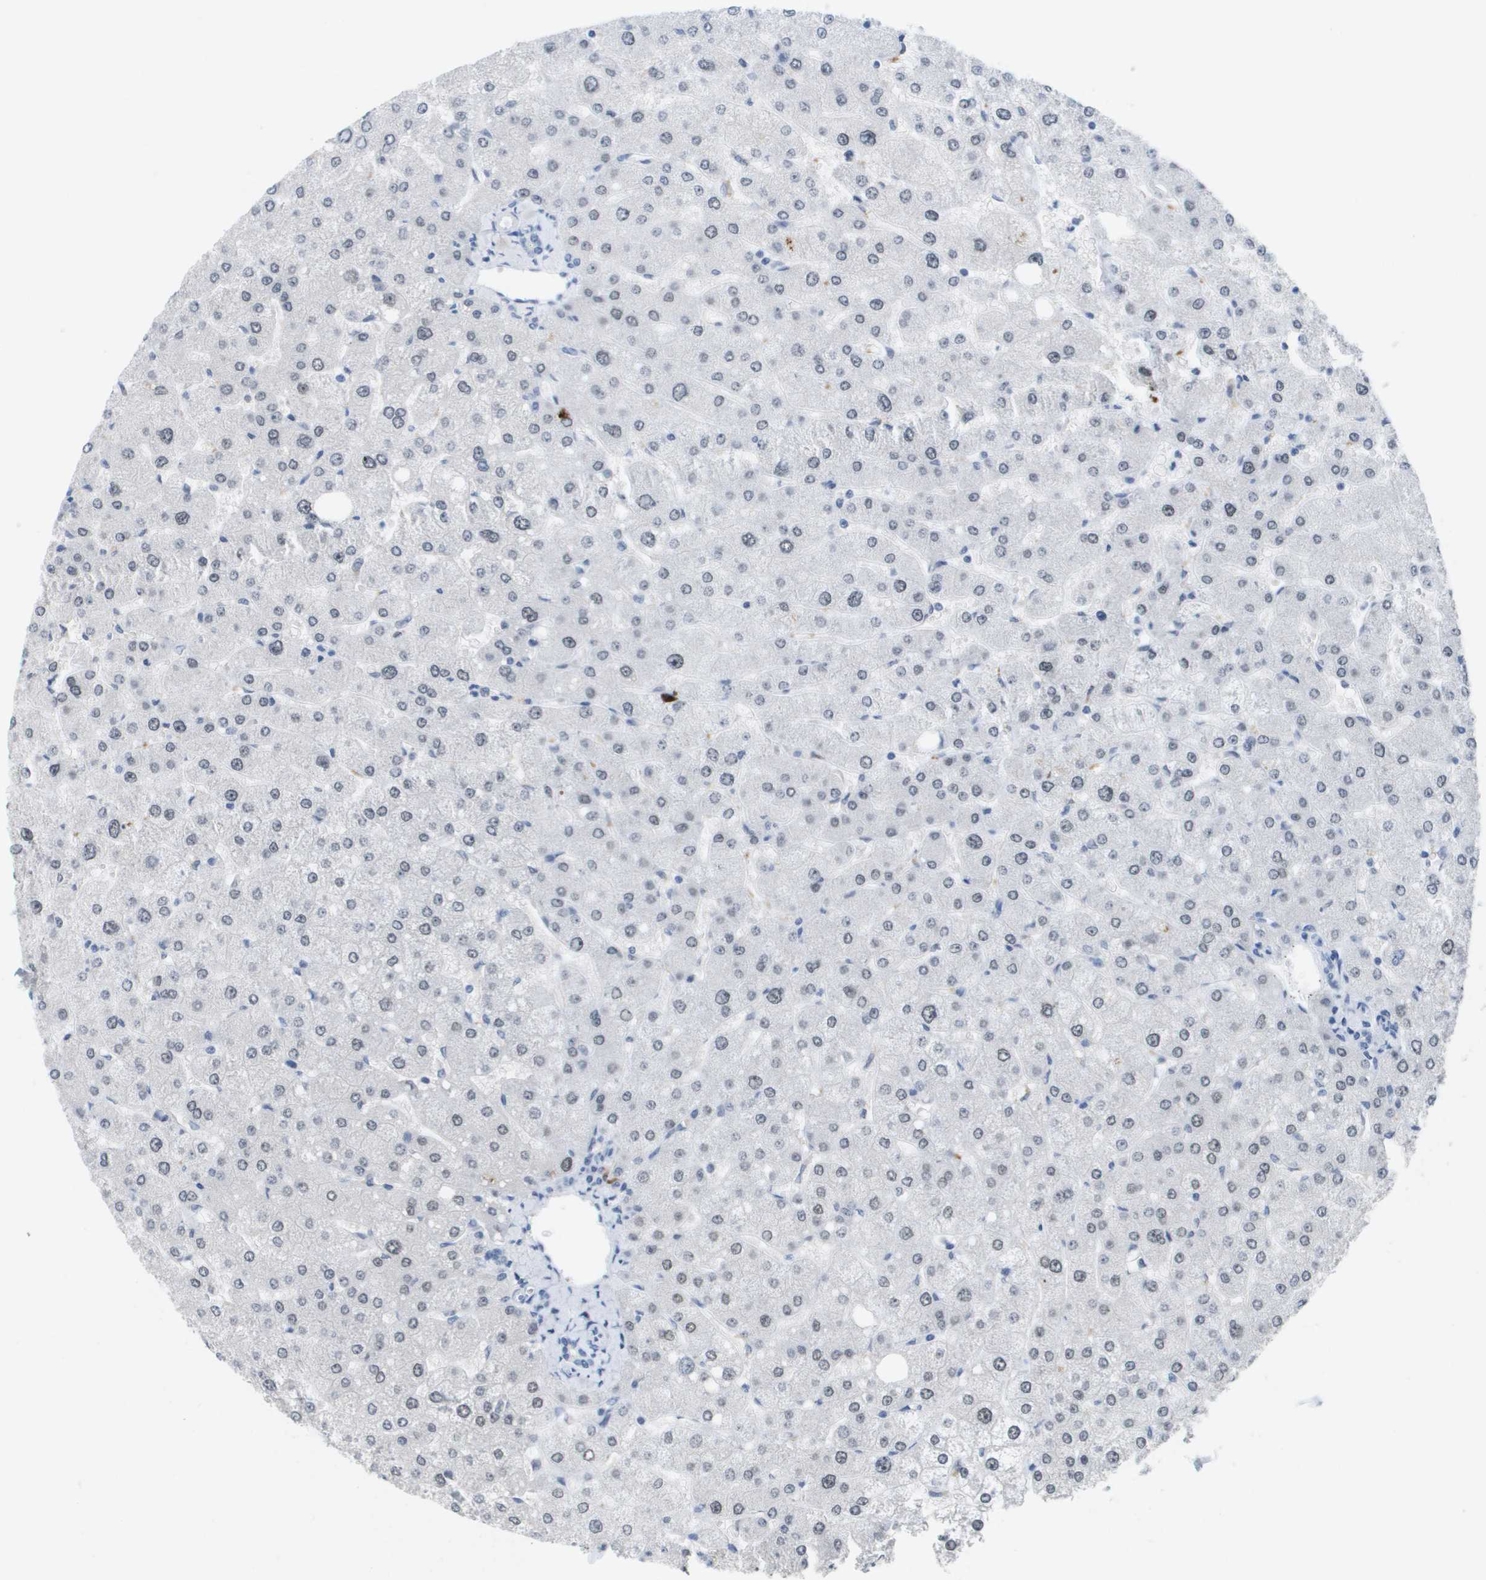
{"staining": {"intensity": "negative", "quantity": "none", "location": "none"}, "tissue": "liver", "cell_type": "Cholangiocytes", "image_type": "normal", "snomed": [{"axis": "morphology", "description": "Normal tissue, NOS"}, {"axis": "topography", "description": "Liver"}], "caption": "Cholangiocytes show no significant positivity in unremarkable liver.", "gene": "TP53RK", "patient": {"sex": "male", "age": 55}}